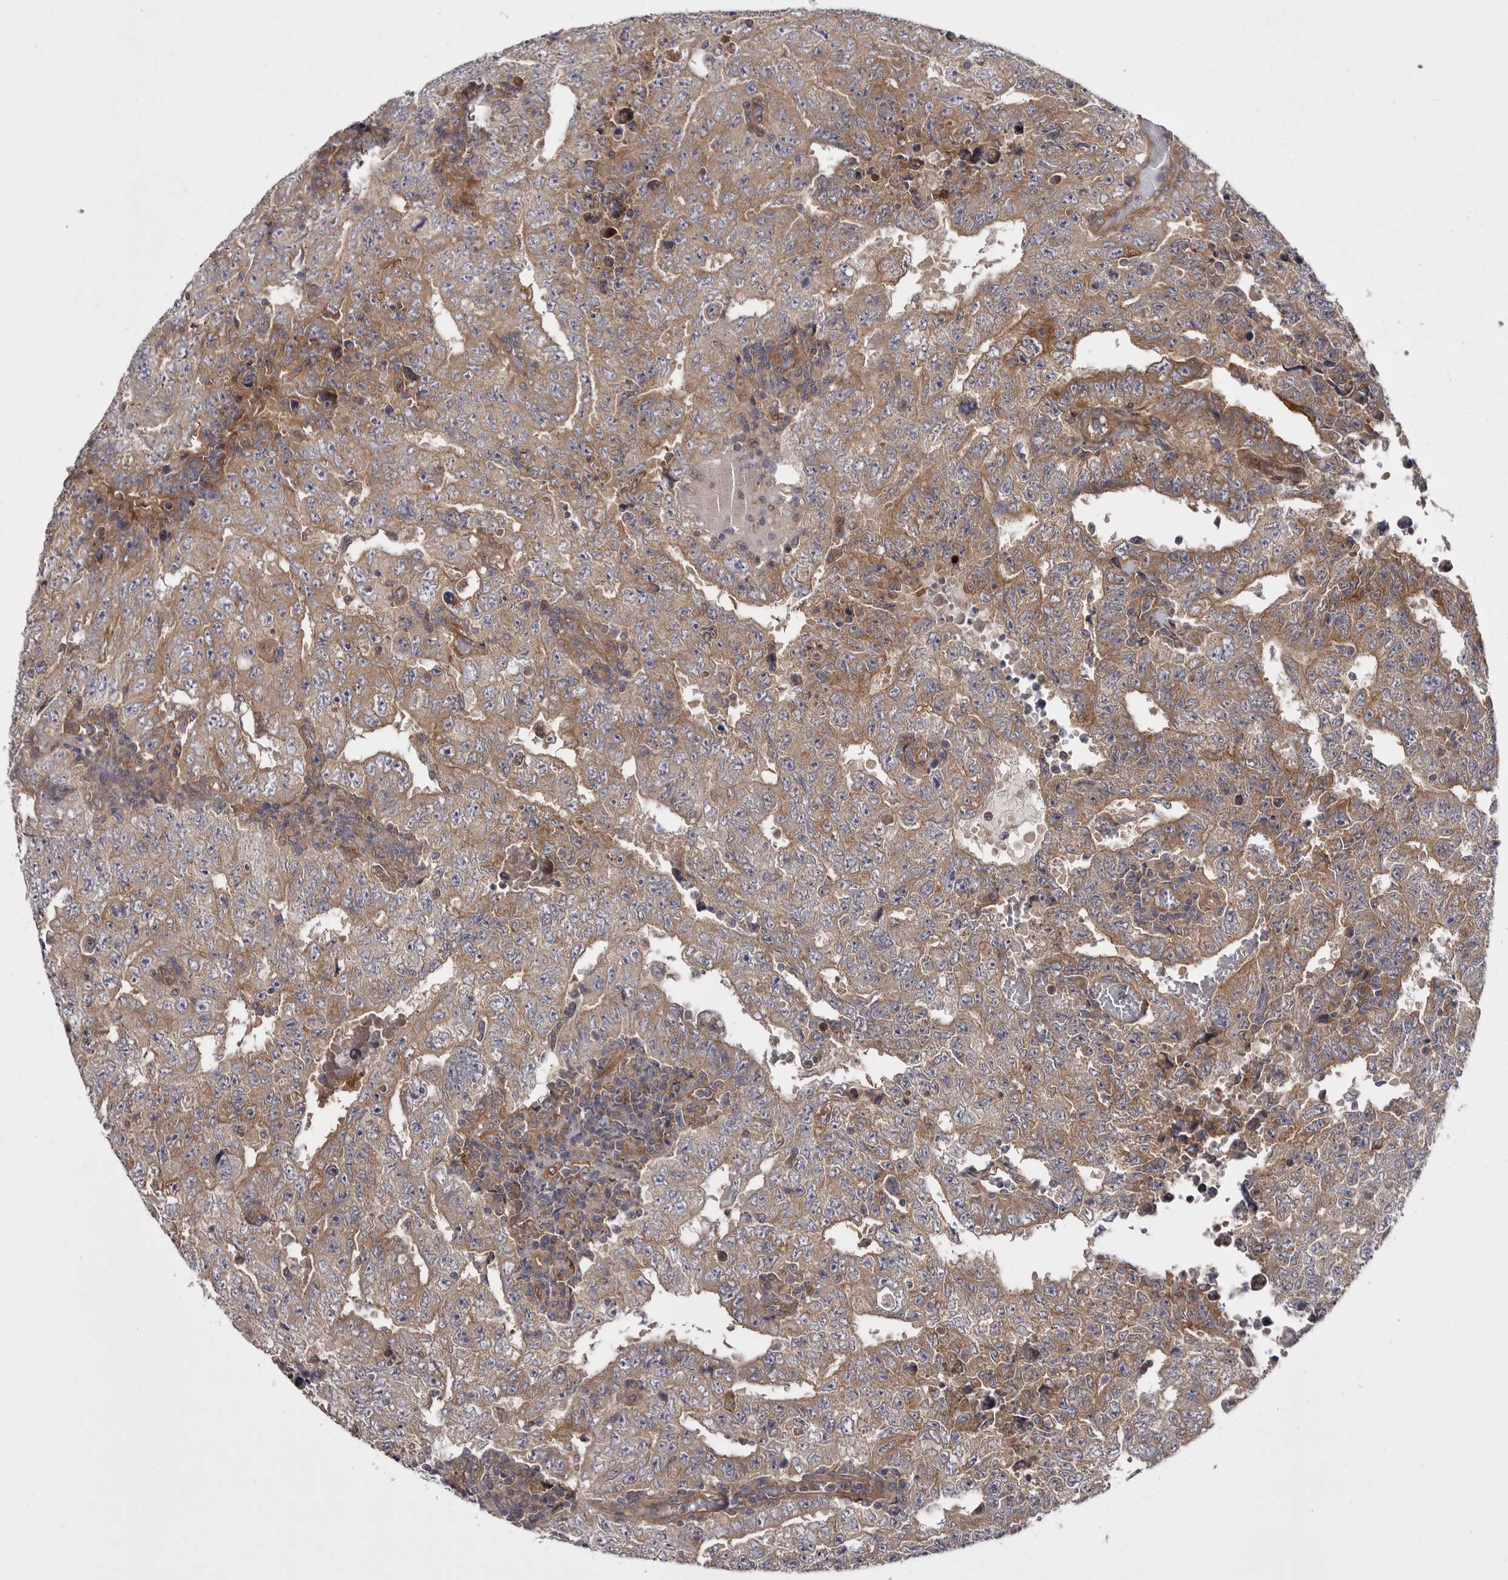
{"staining": {"intensity": "moderate", "quantity": "25%-75%", "location": "cytoplasmic/membranous"}, "tissue": "testis cancer", "cell_type": "Tumor cells", "image_type": "cancer", "snomed": [{"axis": "morphology", "description": "Carcinoma, Embryonal, NOS"}, {"axis": "topography", "description": "Testis"}], "caption": "Tumor cells reveal medium levels of moderate cytoplasmic/membranous expression in about 25%-75% of cells in human testis cancer (embryonal carcinoma).", "gene": "OSBPL9", "patient": {"sex": "male", "age": 26}}